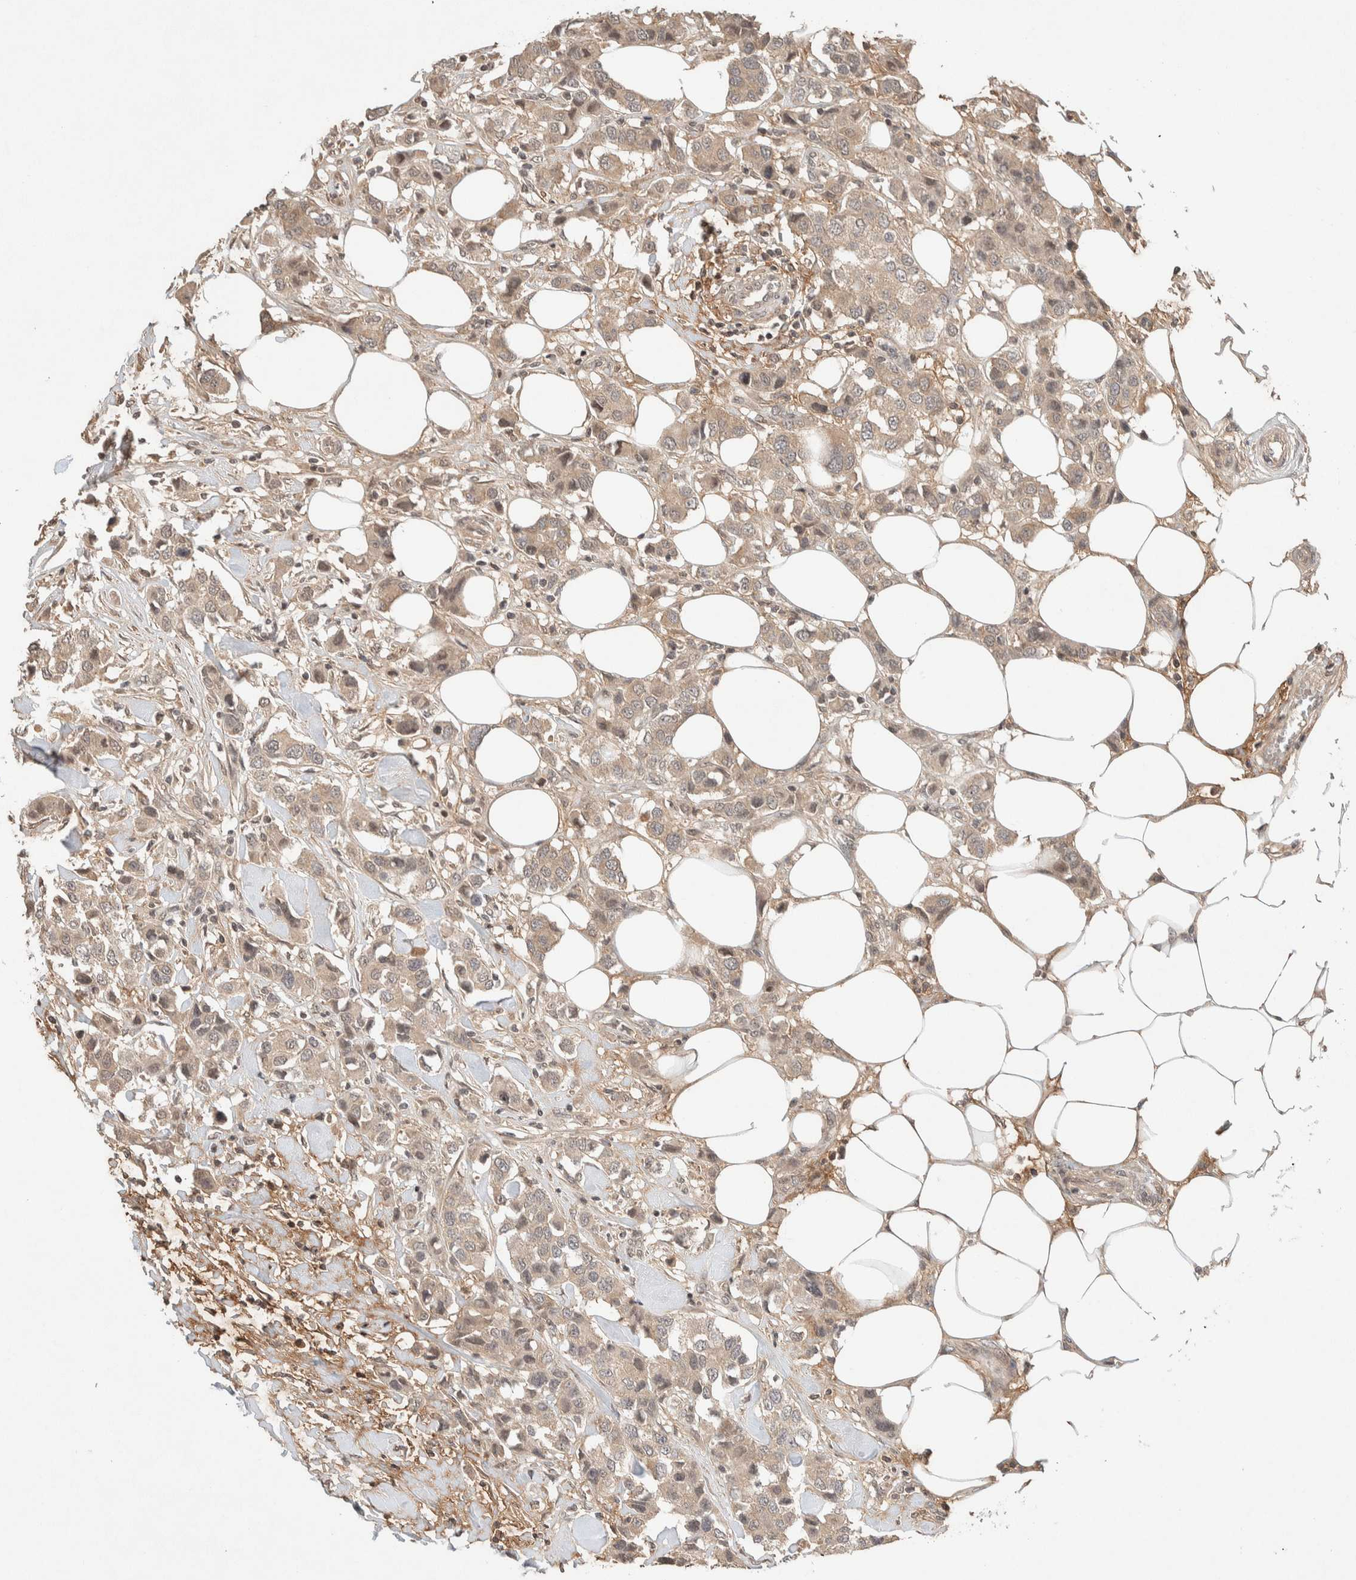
{"staining": {"intensity": "weak", "quantity": ">75%", "location": "cytoplasmic/membranous"}, "tissue": "breast cancer", "cell_type": "Tumor cells", "image_type": "cancer", "snomed": [{"axis": "morphology", "description": "Normal tissue, NOS"}, {"axis": "morphology", "description": "Duct carcinoma"}, {"axis": "topography", "description": "Breast"}], "caption": "Immunohistochemical staining of human breast intraductal carcinoma reveals weak cytoplasmic/membranous protein staining in approximately >75% of tumor cells.", "gene": "THRA", "patient": {"sex": "female", "age": 50}}